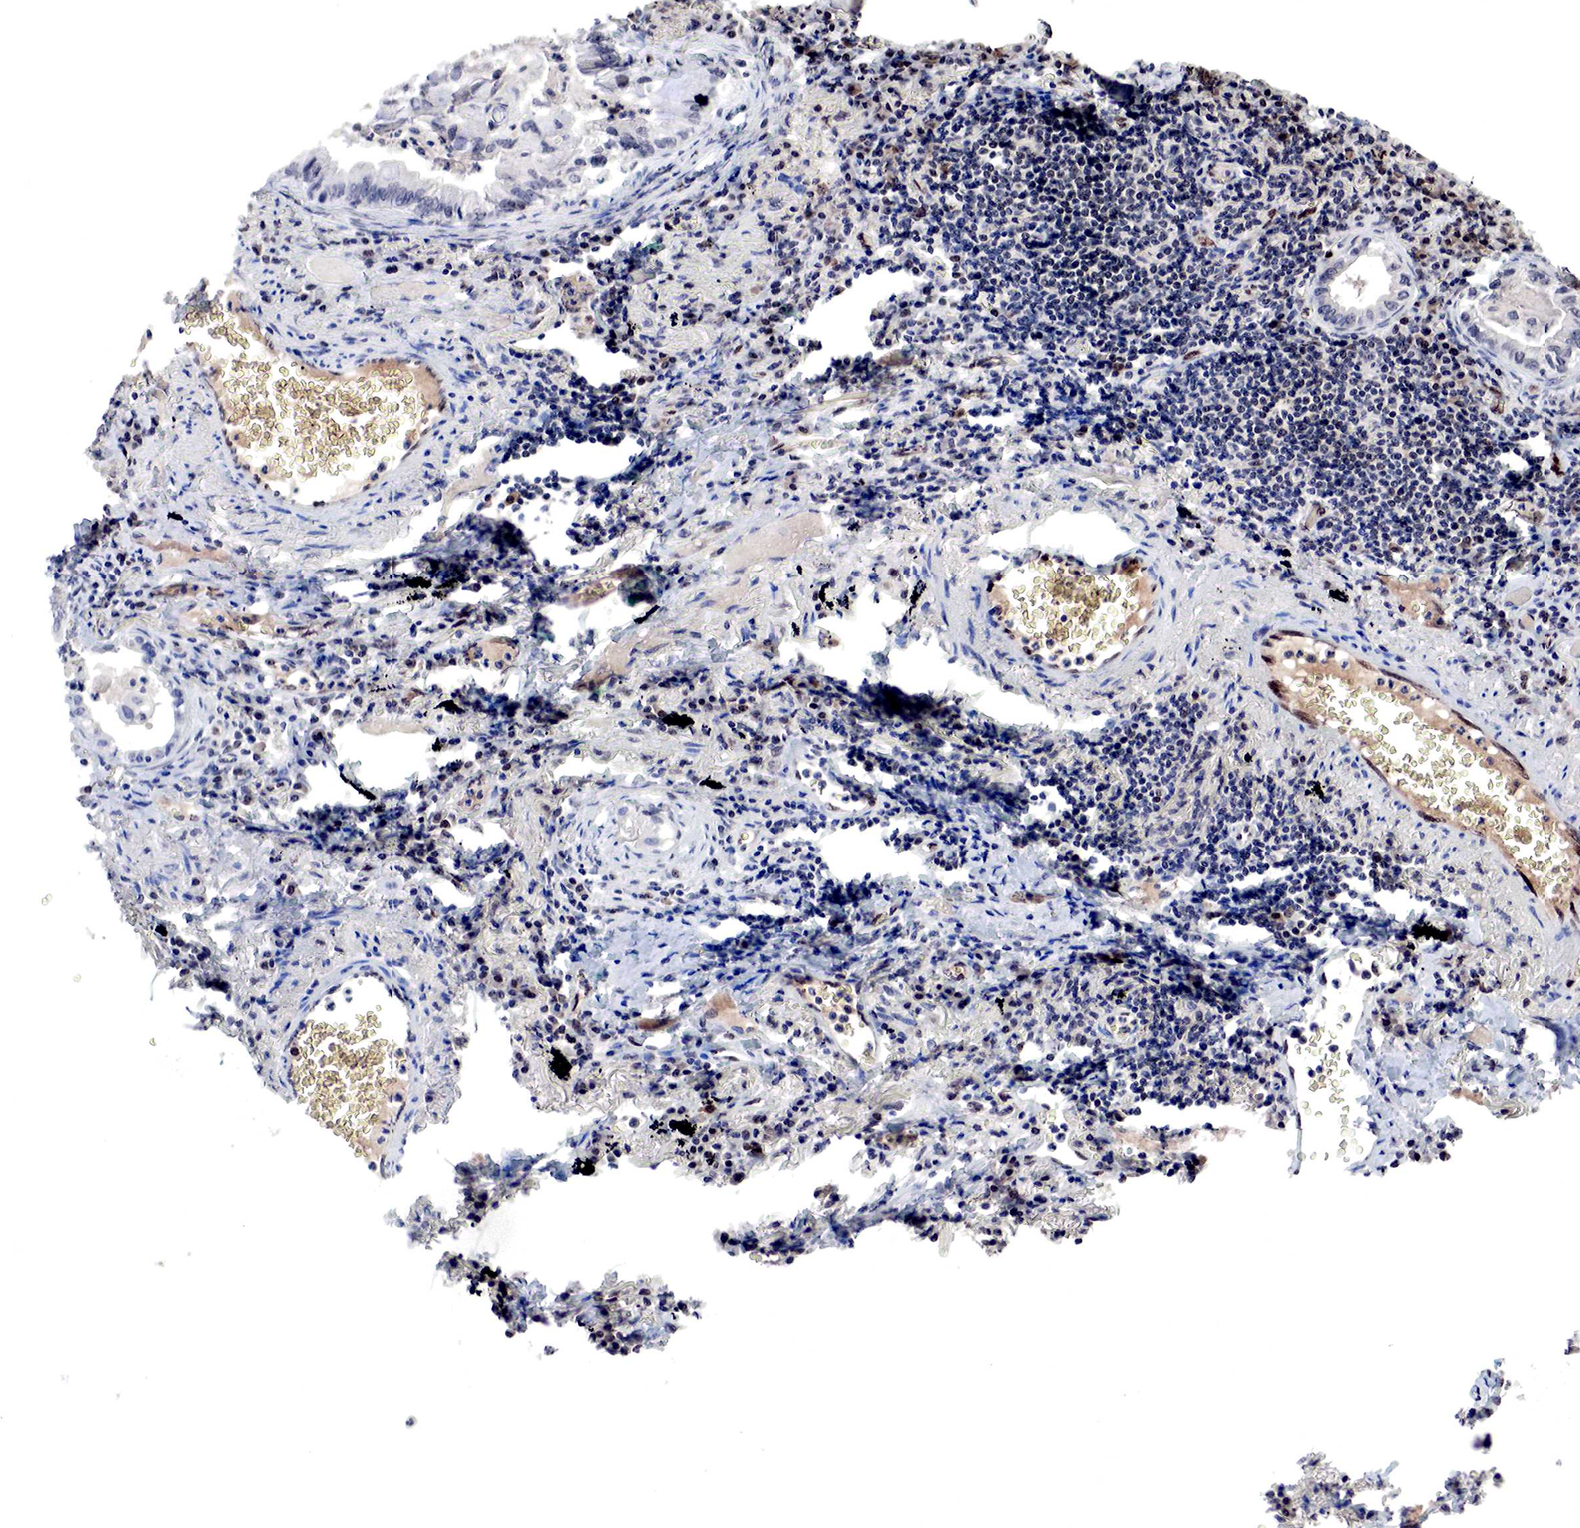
{"staining": {"intensity": "negative", "quantity": "none", "location": "none"}, "tissue": "lung cancer", "cell_type": "Tumor cells", "image_type": "cancer", "snomed": [{"axis": "morphology", "description": "Adenocarcinoma, NOS"}, {"axis": "topography", "description": "Lung"}], "caption": "Image shows no protein positivity in tumor cells of lung cancer tissue.", "gene": "DACH2", "patient": {"sex": "female", "age": 50}}